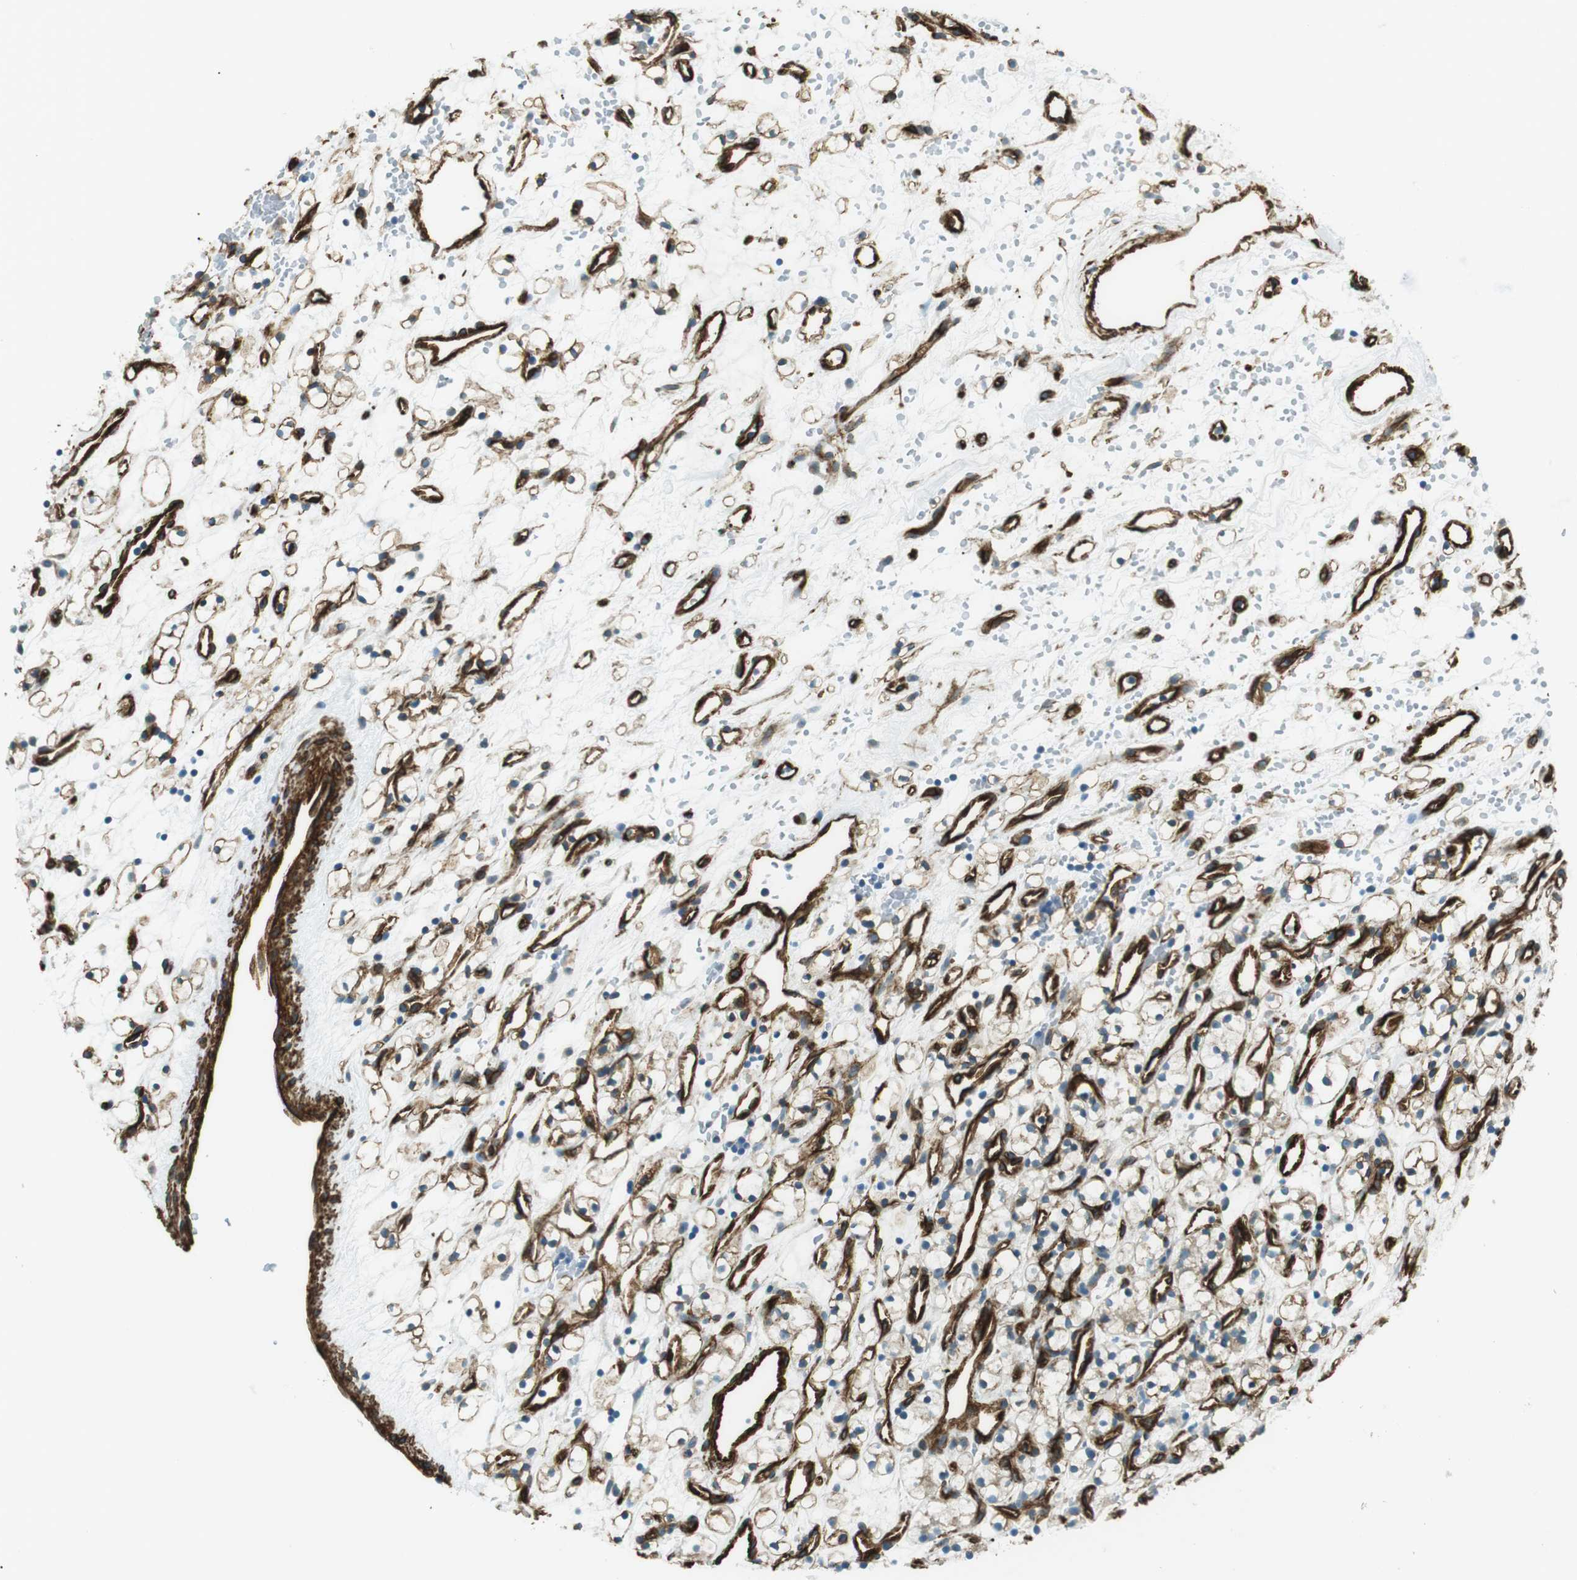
{"staining": {"intensity": "moderate", "quantity": ">75%", "location": "cytoplasmic/membranous"}, "tissue": "renal cancer", "cell_type": "Tumor cells", "image_type": "cancer", "snomed": [{"axis": "morphology", "description": "Adenocarcinoma, NOS"}, {"axis": "topography", "description": "Kidney"}], "caption": "High-power microscopy captured an immunohistochemistry micrograph of renal cancer (adenocarcinoma), revealing moderate cytoplasmic/membranous expression in about >75% of tumor cells. The staining was performed using DAB, with brown indicating positive protein expression. Nuclei are stained blue with hematoxylin.", "gene": "ODR4", "patient": {"sex": "female", "age": 60}}